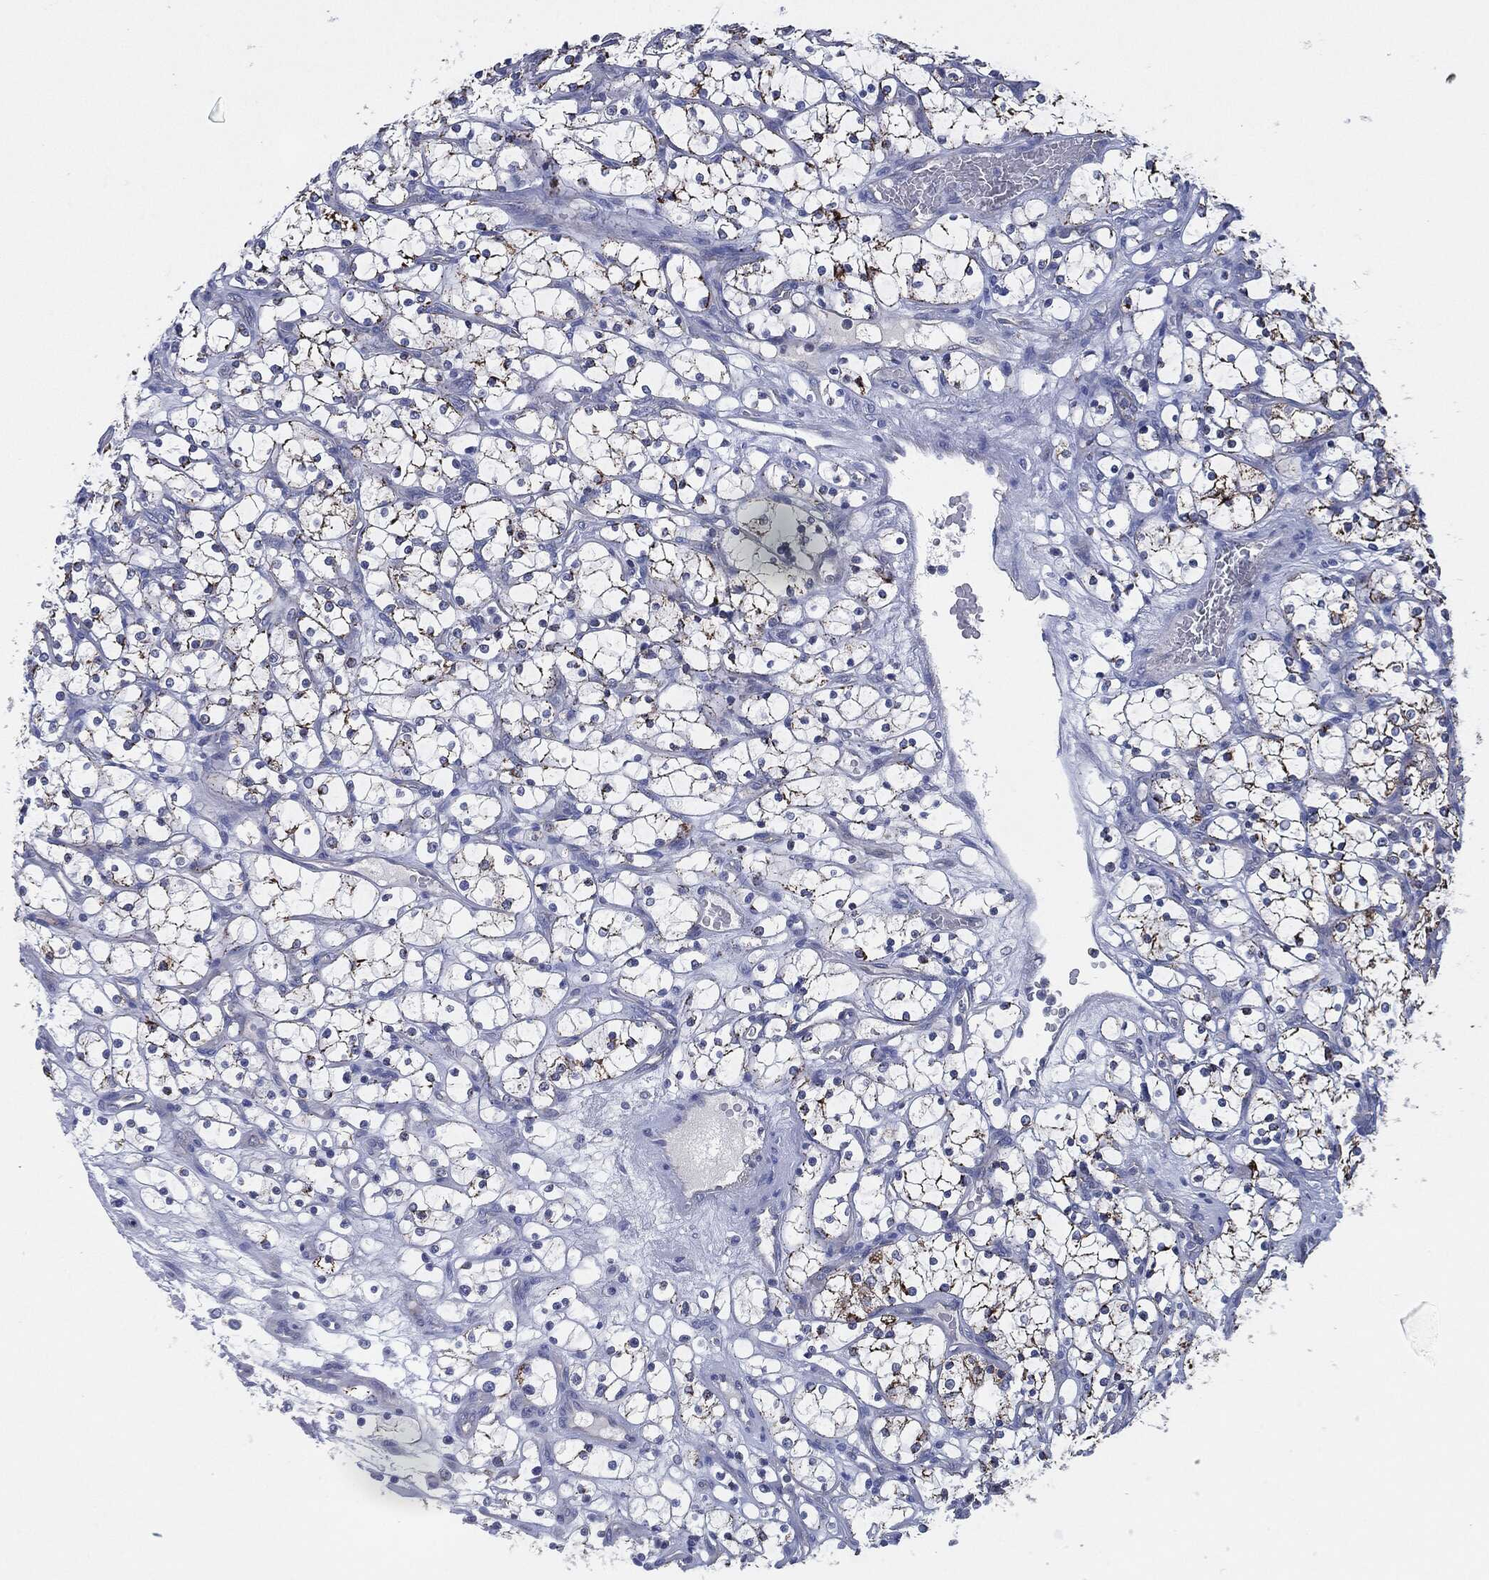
{"staining": {"intensity": "moderate", "quantity": "<25%", "location": "cytoplasmic/membranous"}, "tissue": "renal cancer", "cell_type": "Tumor cells", "image_type": "cancer", "snomed": [{"axis": "morphology", "description": "Adenocarcinoma, NOS"}, {"axis": "topography", "description": "Kidney"}], "caption": "Immunohistochemical staining of renal cancer shows low levels of moderate cytoplasmic/membranous protein staining in about <25% of tumor cells.", "gene": "SHROOM2", "patient": {"sex": "female", "age": 69}}